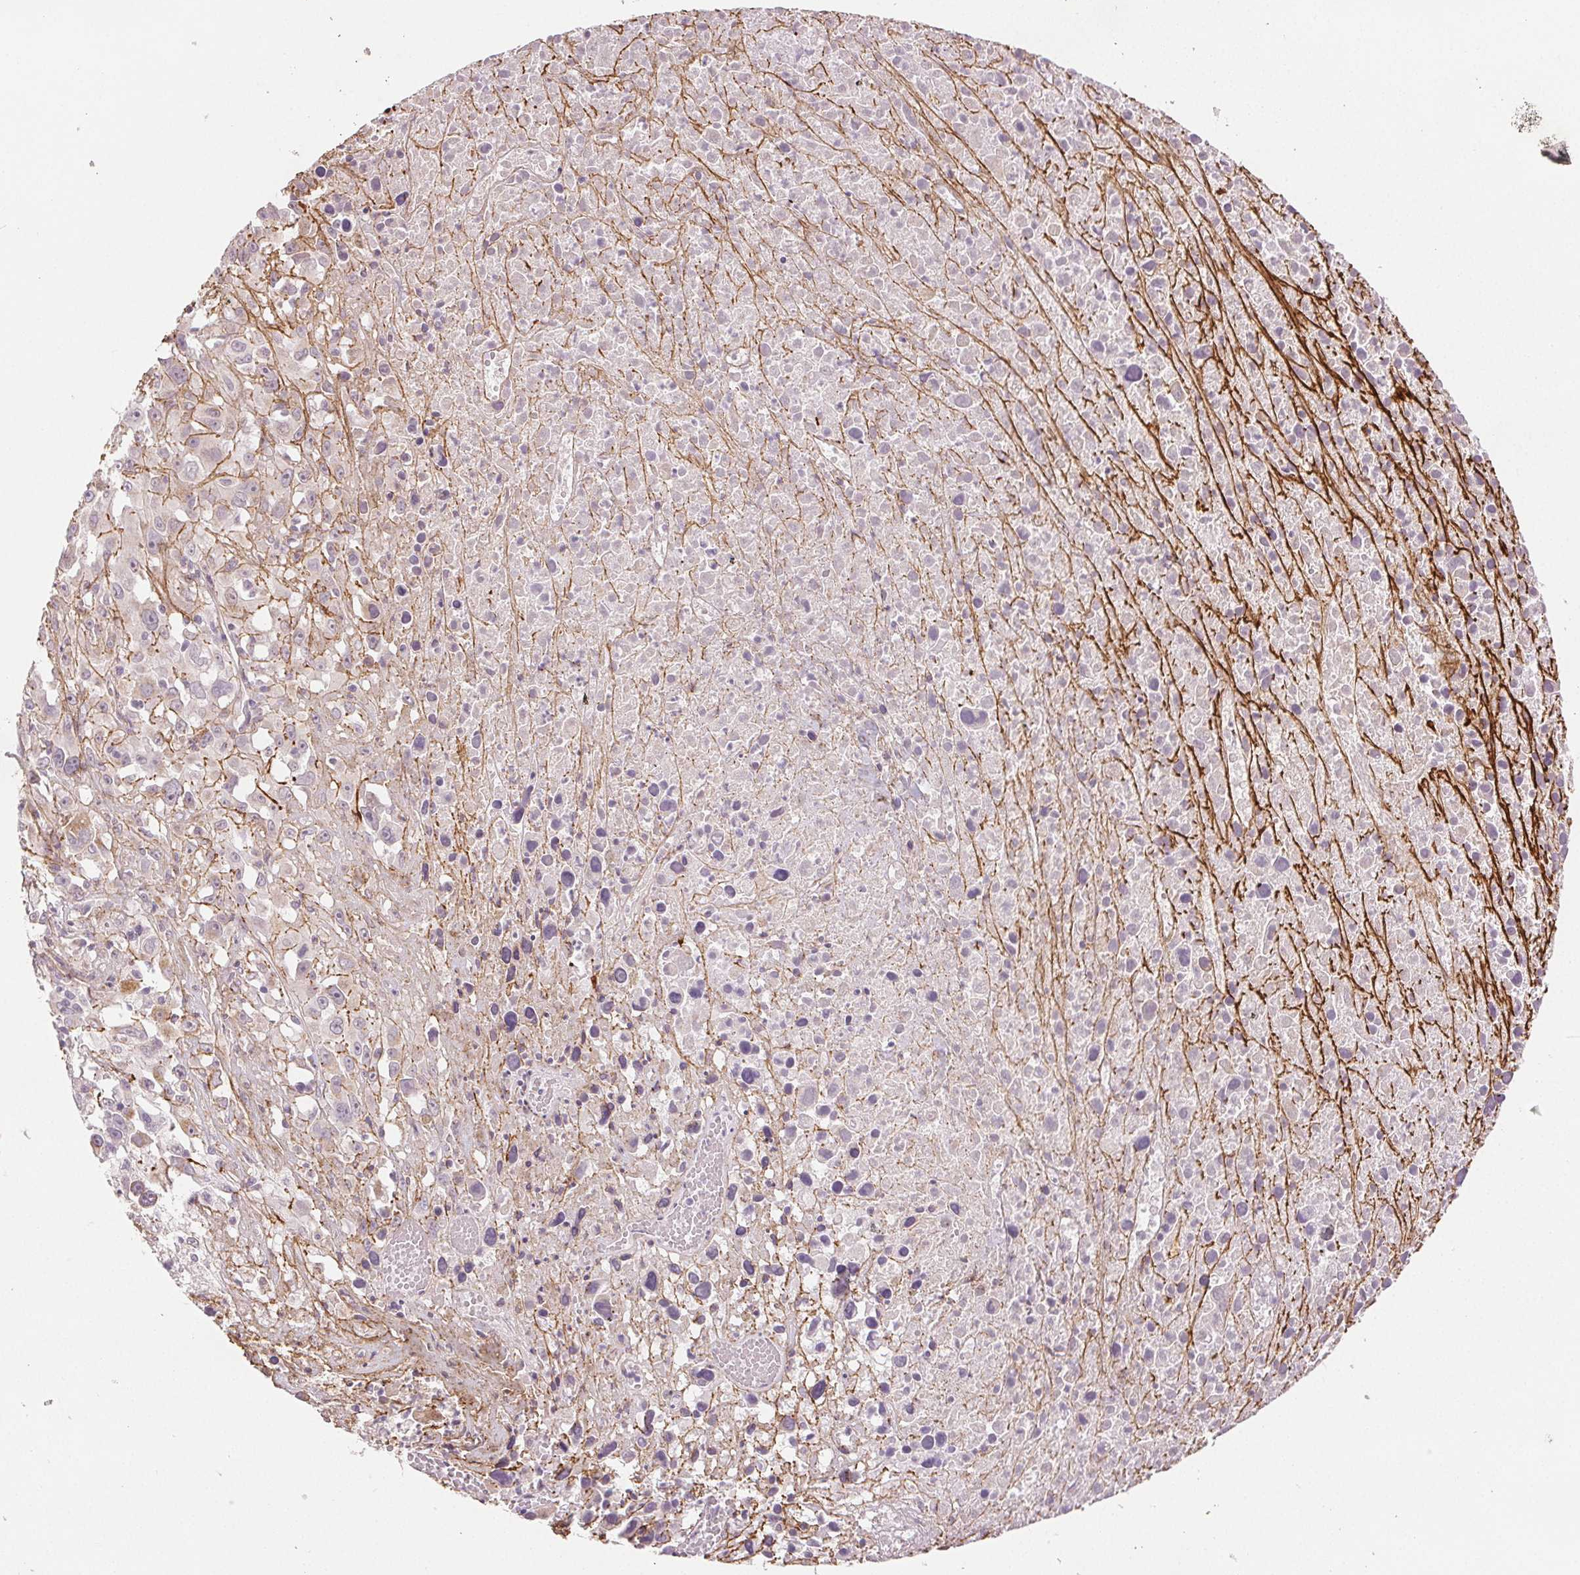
{"staining": {"intensity": "negative", "quantity": "none", "location": "none"}, "tissue": "melanoma", "cell_type": "Tumor cells", "image_type": "cancer", "snomed": [{"axis": "morphology", "description": "Malignant melanoma, Metastatic site"}, {"axis": "topography", "description": "Soft tissue"}], "caption": "Photomicrograph shows no protein positivity in tumor cells of malignant melanoma (metastatic site) tissue. Nuclei are stained in blue.", "gene": "FBN1", "patient": {"sex": "male", "age": 50}}